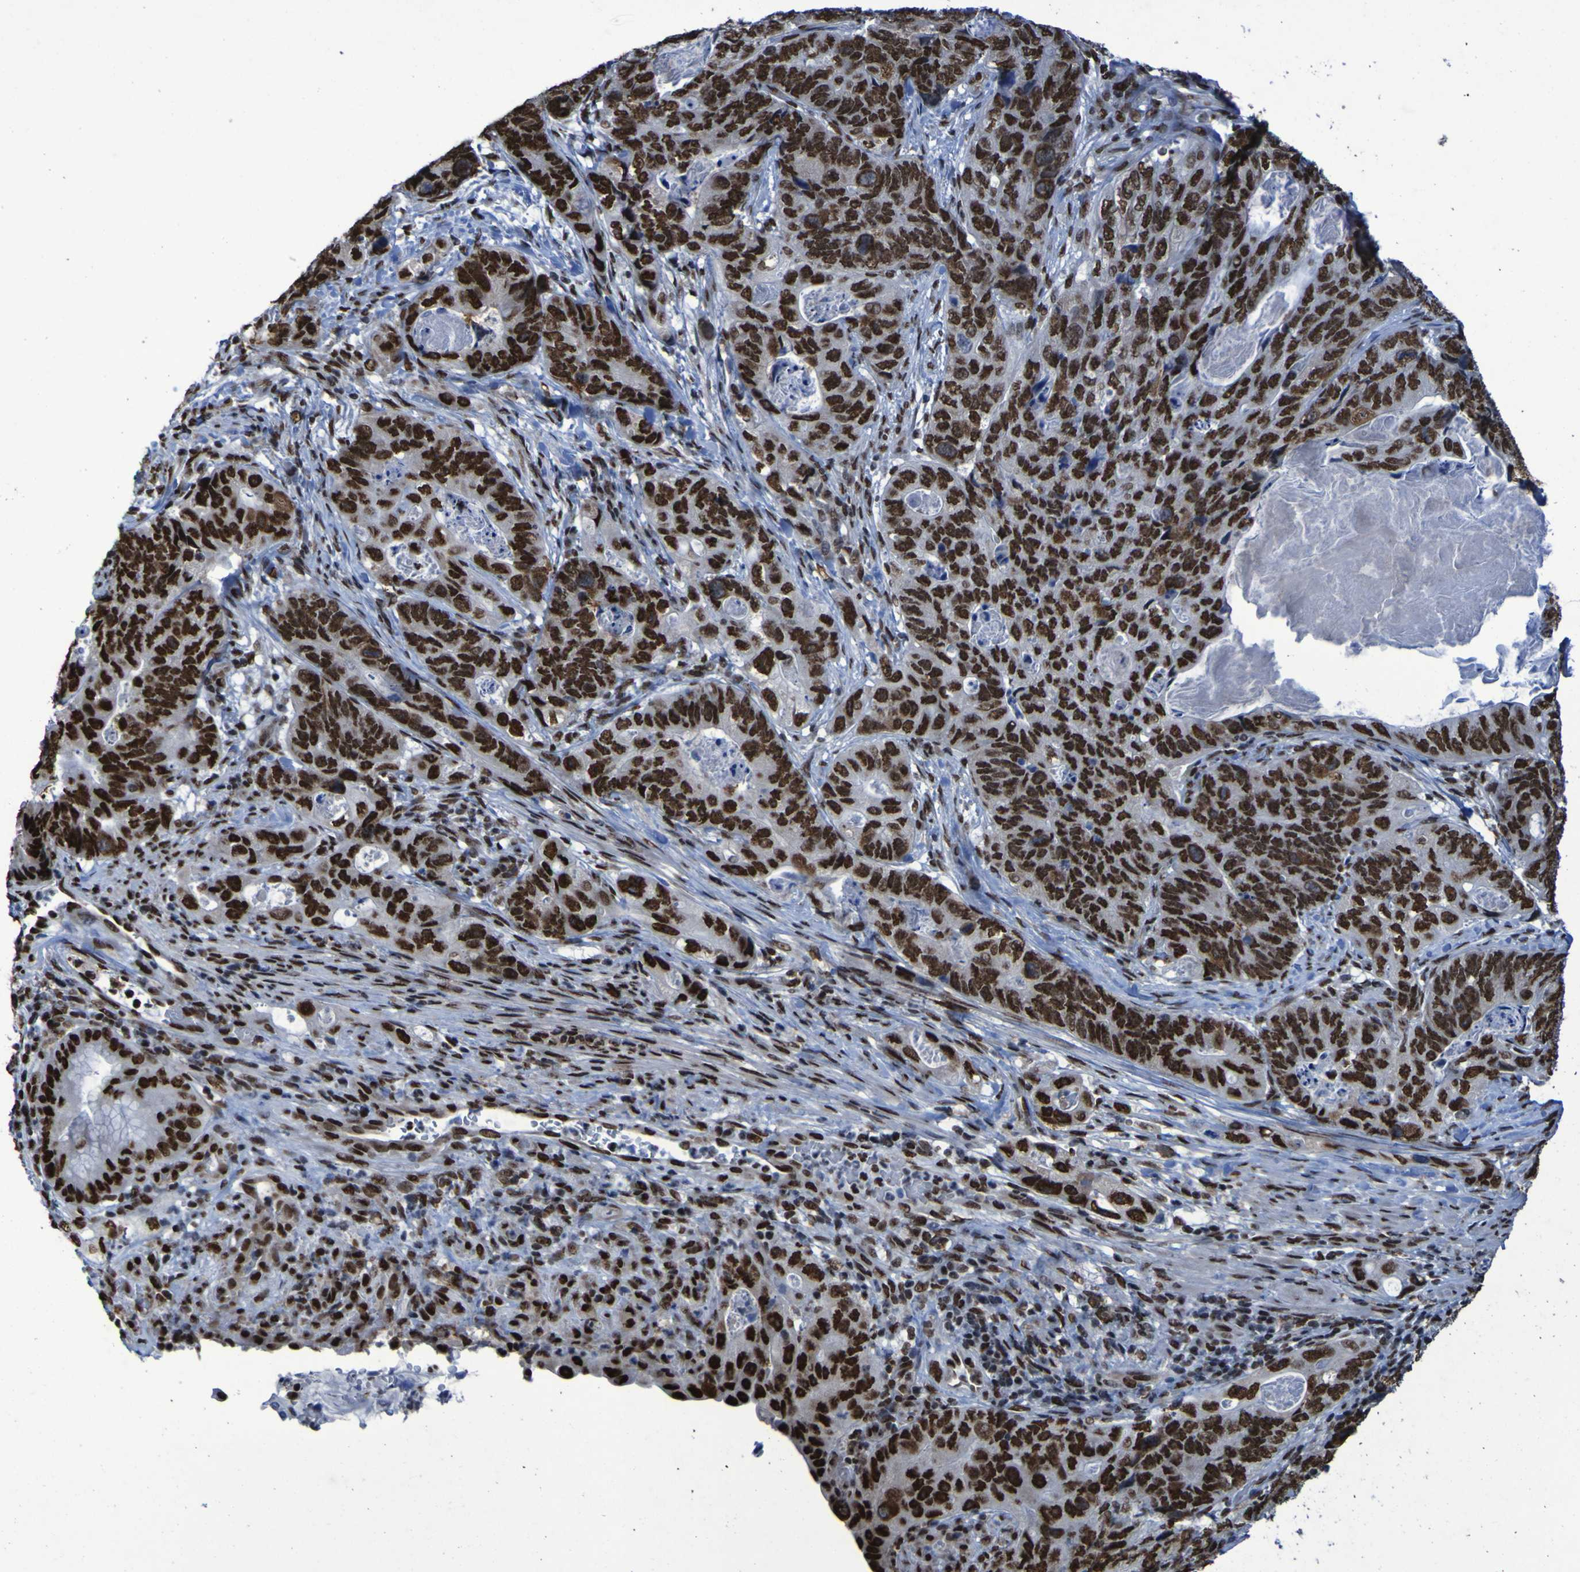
{"staining": {"intensity": "strong", "quantity": ">75%", "location": "nuclear"}, "tissue": "stomach cancer", "cell_type": "Tumor cells", "image_type": "cancer", "snomed": [{"axis": "morphology", "description": "Adenocarcinoma, NOS"}, {"axis": "topography", "description": "Stomach"}], "caption": "IHC of stomach cancer (adenocarcinoma) displays high levels of strong nuclear expression in approximately >75% of tumor cells.", "gene": "HNRNPR", "patient": {"sex": "female", "age": 89}}